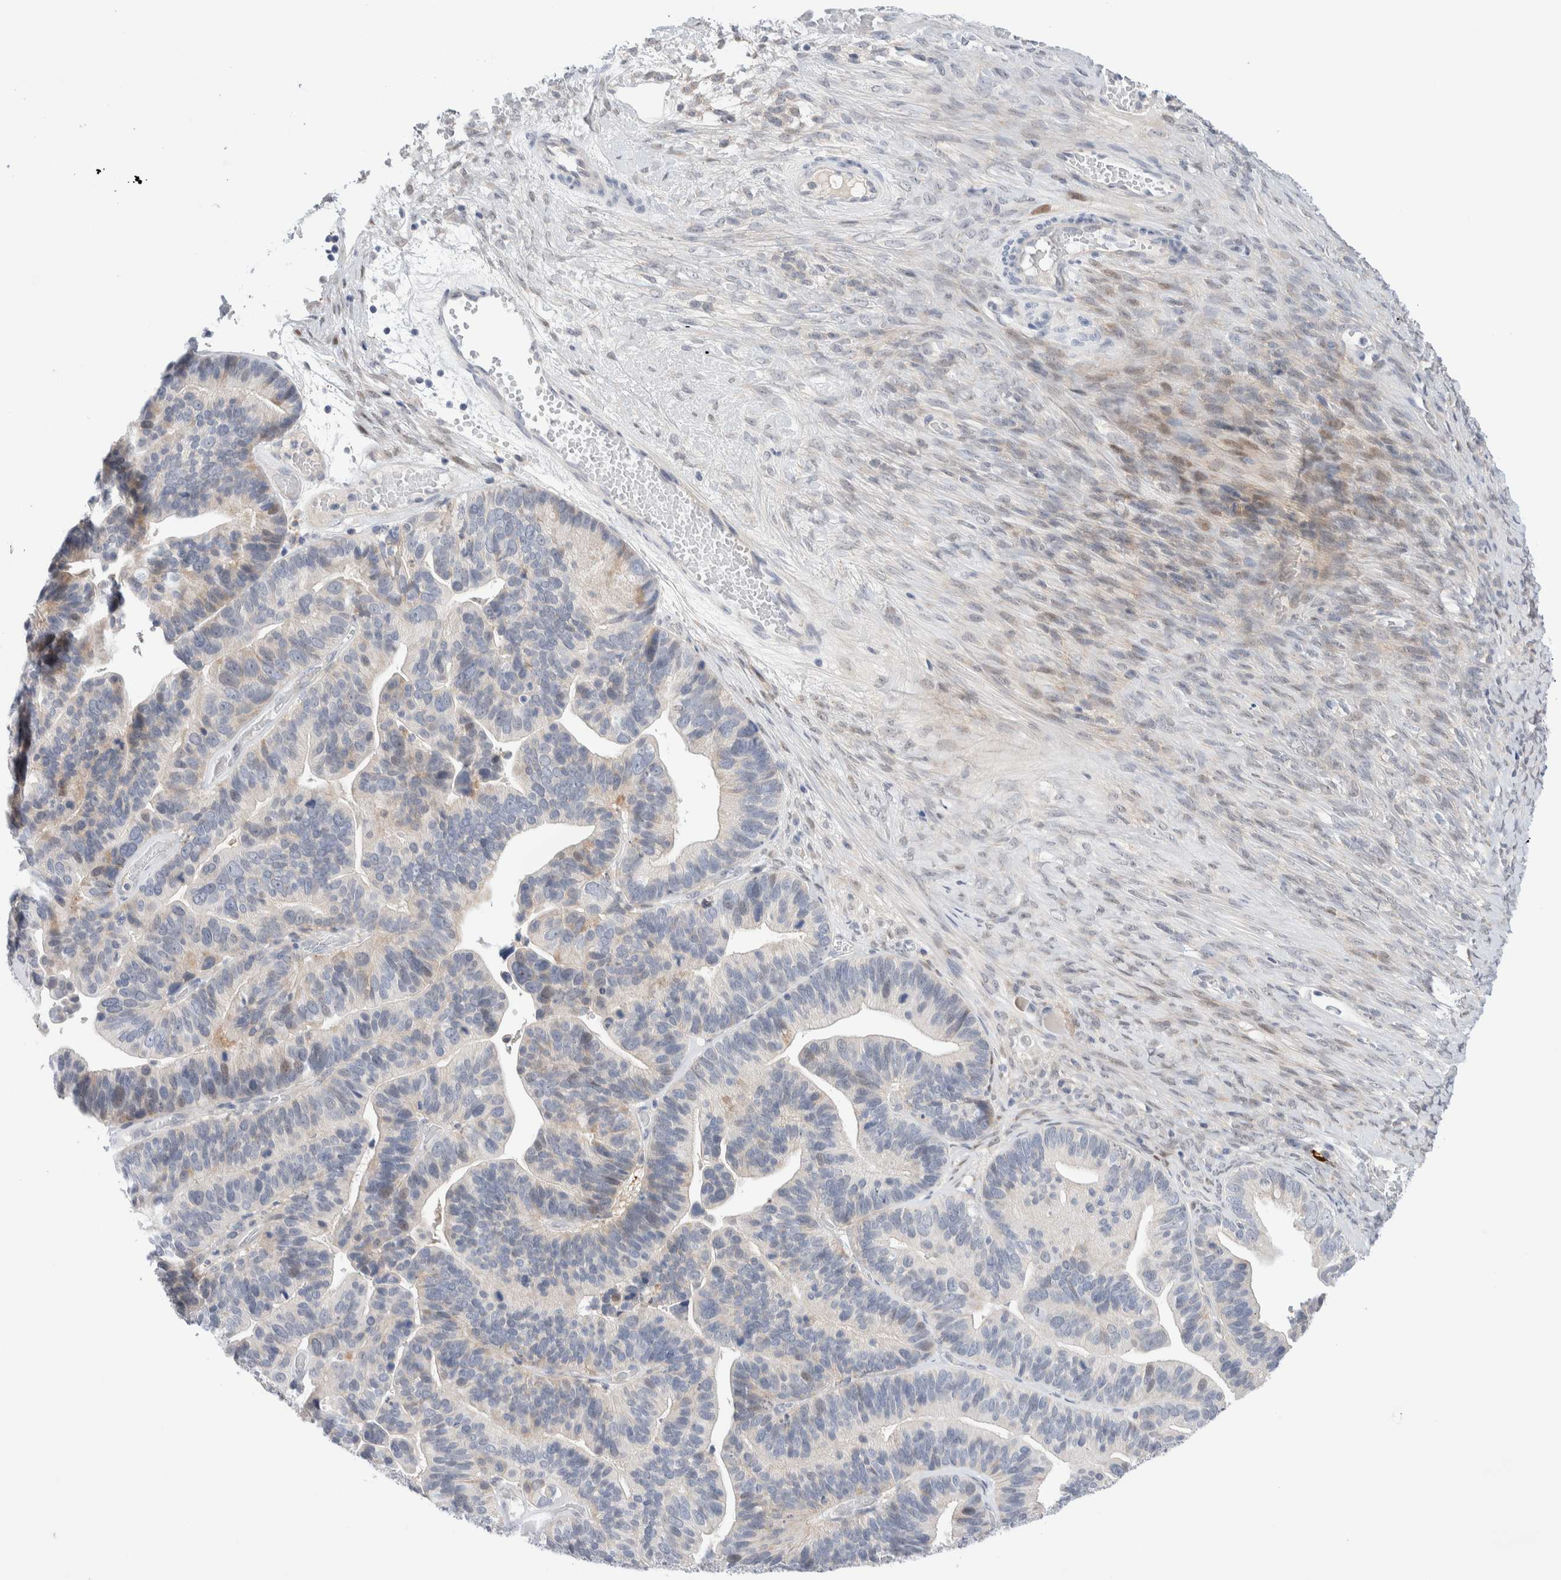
{"staining": {"intensity": "weak", "quantity": "<25%", "location": "cytoplasmic/membranous"}, "tissue": "ovarian cancer", "cell_type": "Tumor cells", "image_type": "cancer", "snomed": [{"axis": "morphology", "description": "Cystadenocarcinoma, serous, NOS"}, {"axis": "topography", "description": "Ovary"}], "caption": "This micrograph is of ovarian cancer (serous cystadenocarcinoma) stained with IHC to label a protein in brown with the nuclei are counter-stained blue. There is no staining in tumor cells. (IHC, brightfield microscopy, high magnification).", "gene": "DNAJB6", "patient": {"sex": "female", "age": 56}}